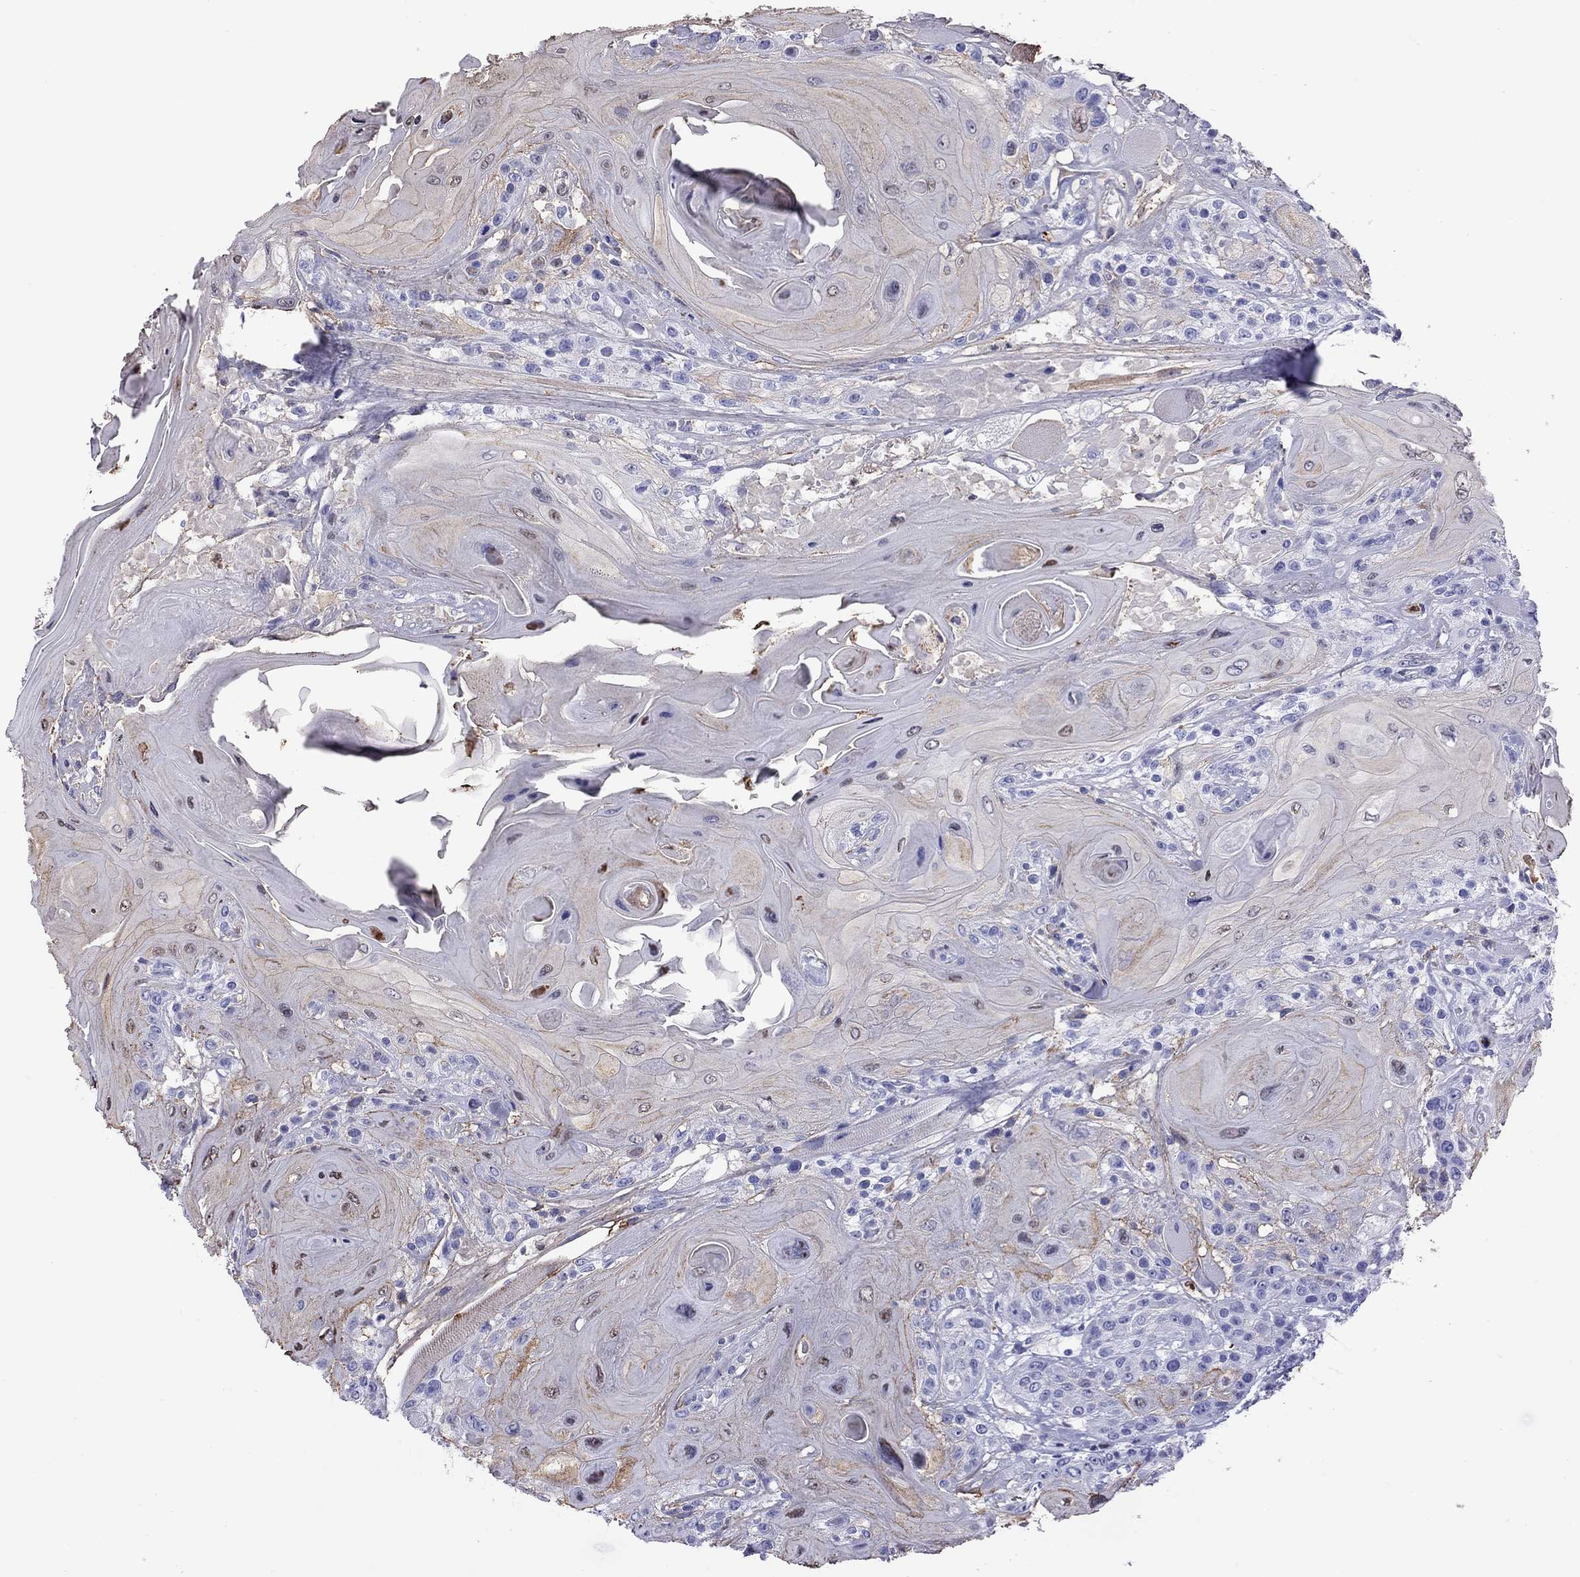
{"staining": {"intensity": "negative", "quantity": "none", "location": "none"}, "tissue": "head and neck cancer", "cell_type": "Tumor cells", "image_type": "cancer", "snomed": [{"axis": "morphology", "description": "Squamous cell carcinoma, NOS"}, {"axis": "topography", "description": "Head-Neck"}], "caption": "The photomicrograph displays no staining of tumor cells in squamous cell carcinoma (head and neck).", "gene": "SLAMF1", "patient": {"sex": "female", "age": 59}}